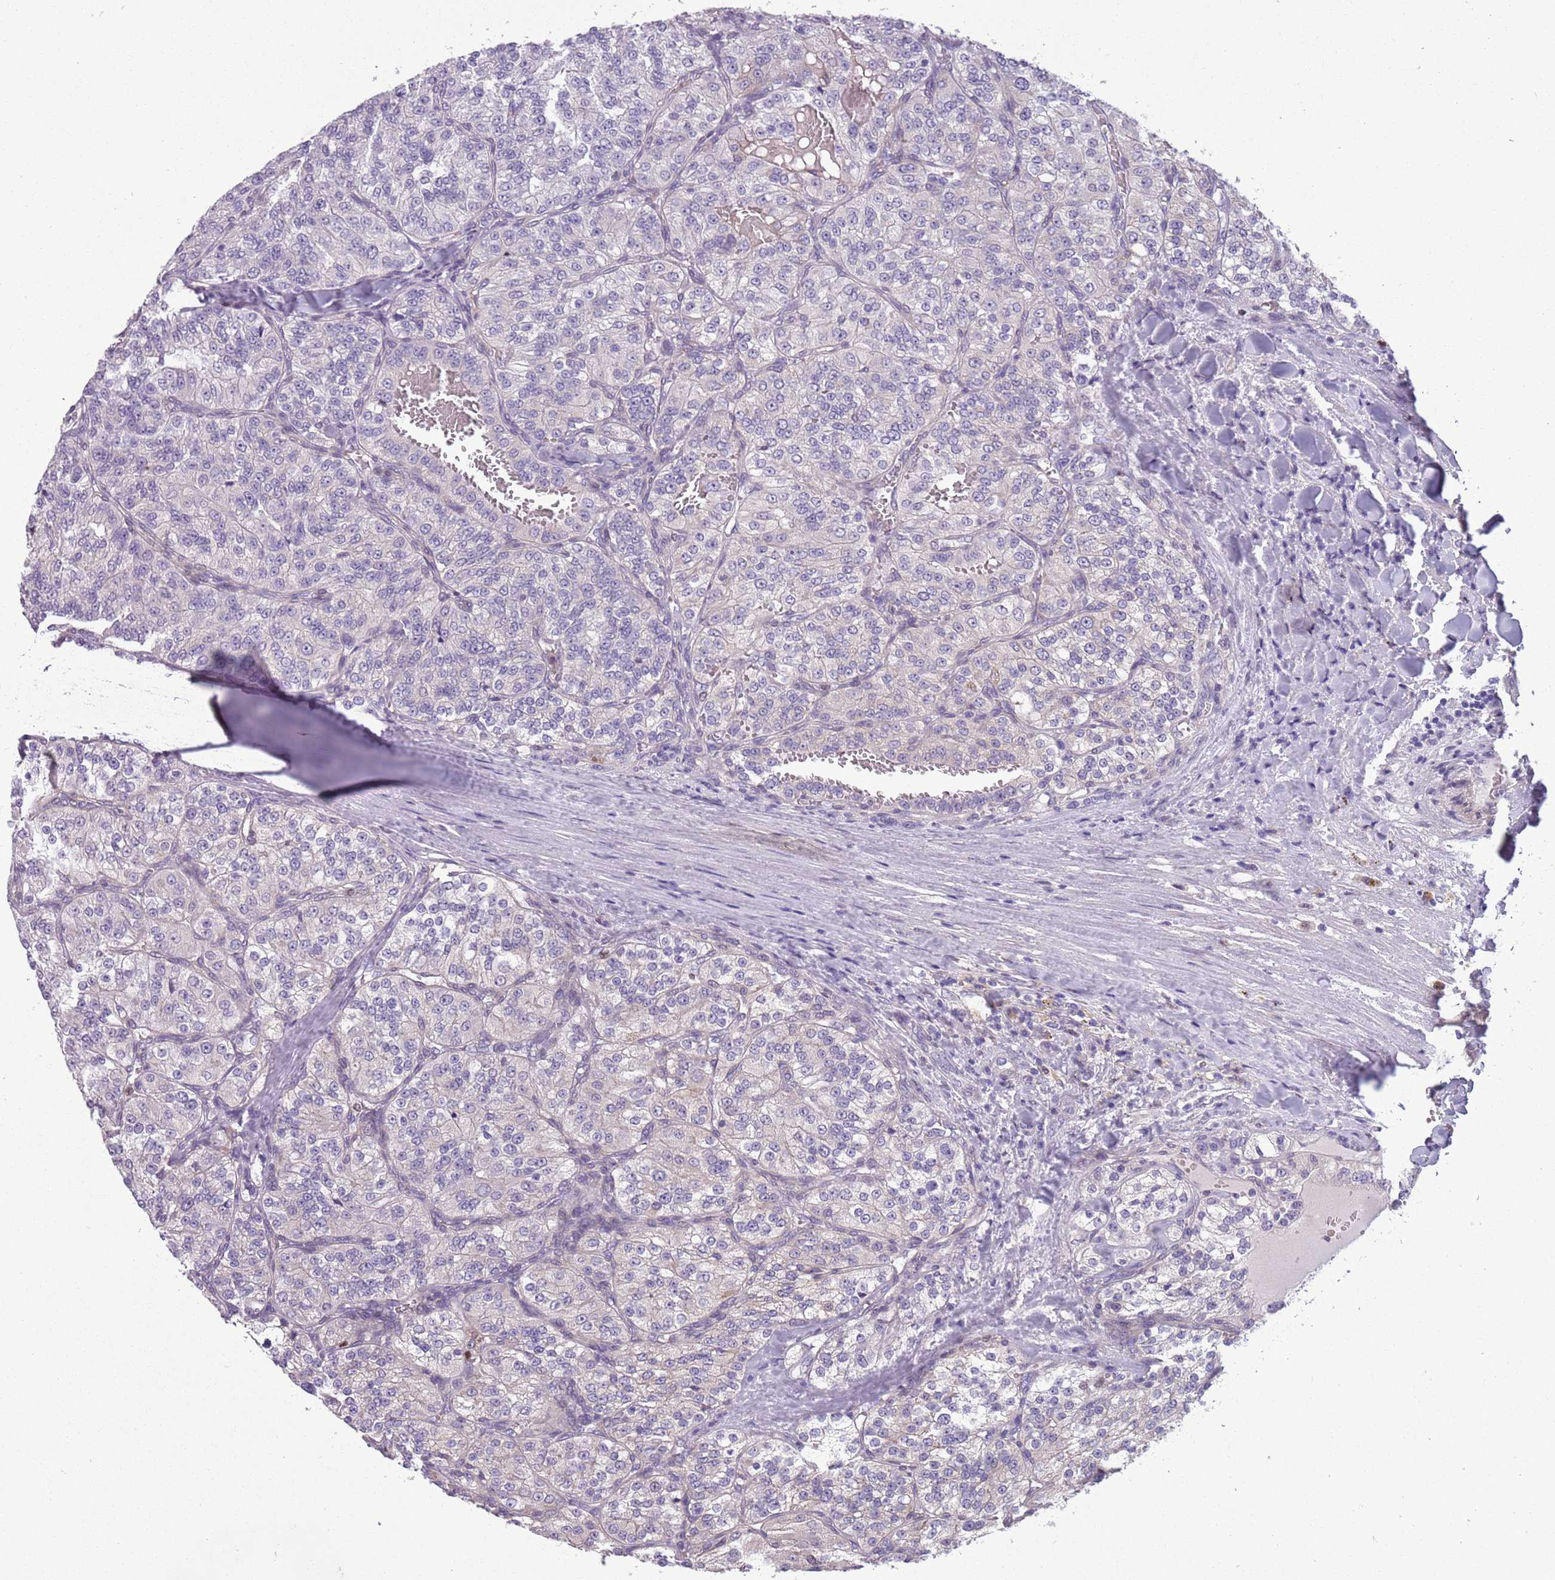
{"staining": {"intensity": "negative", "quantity": "none", "location": "none"}, "tissue": "renal cancer", "cell_type": "Tumor cells", "image_type": "cancer", "snomed": [{"axis": "morphology", "description": "Adenocarcinoma, NOS"}, {"axis": "topography", "description": "Kidney"}], "caption": "Tumor cells are negative for brown protein staining in renal adenocarcinoma.", "gene": "ADCY7", "patient": {"sex": "female", "age": 63}}